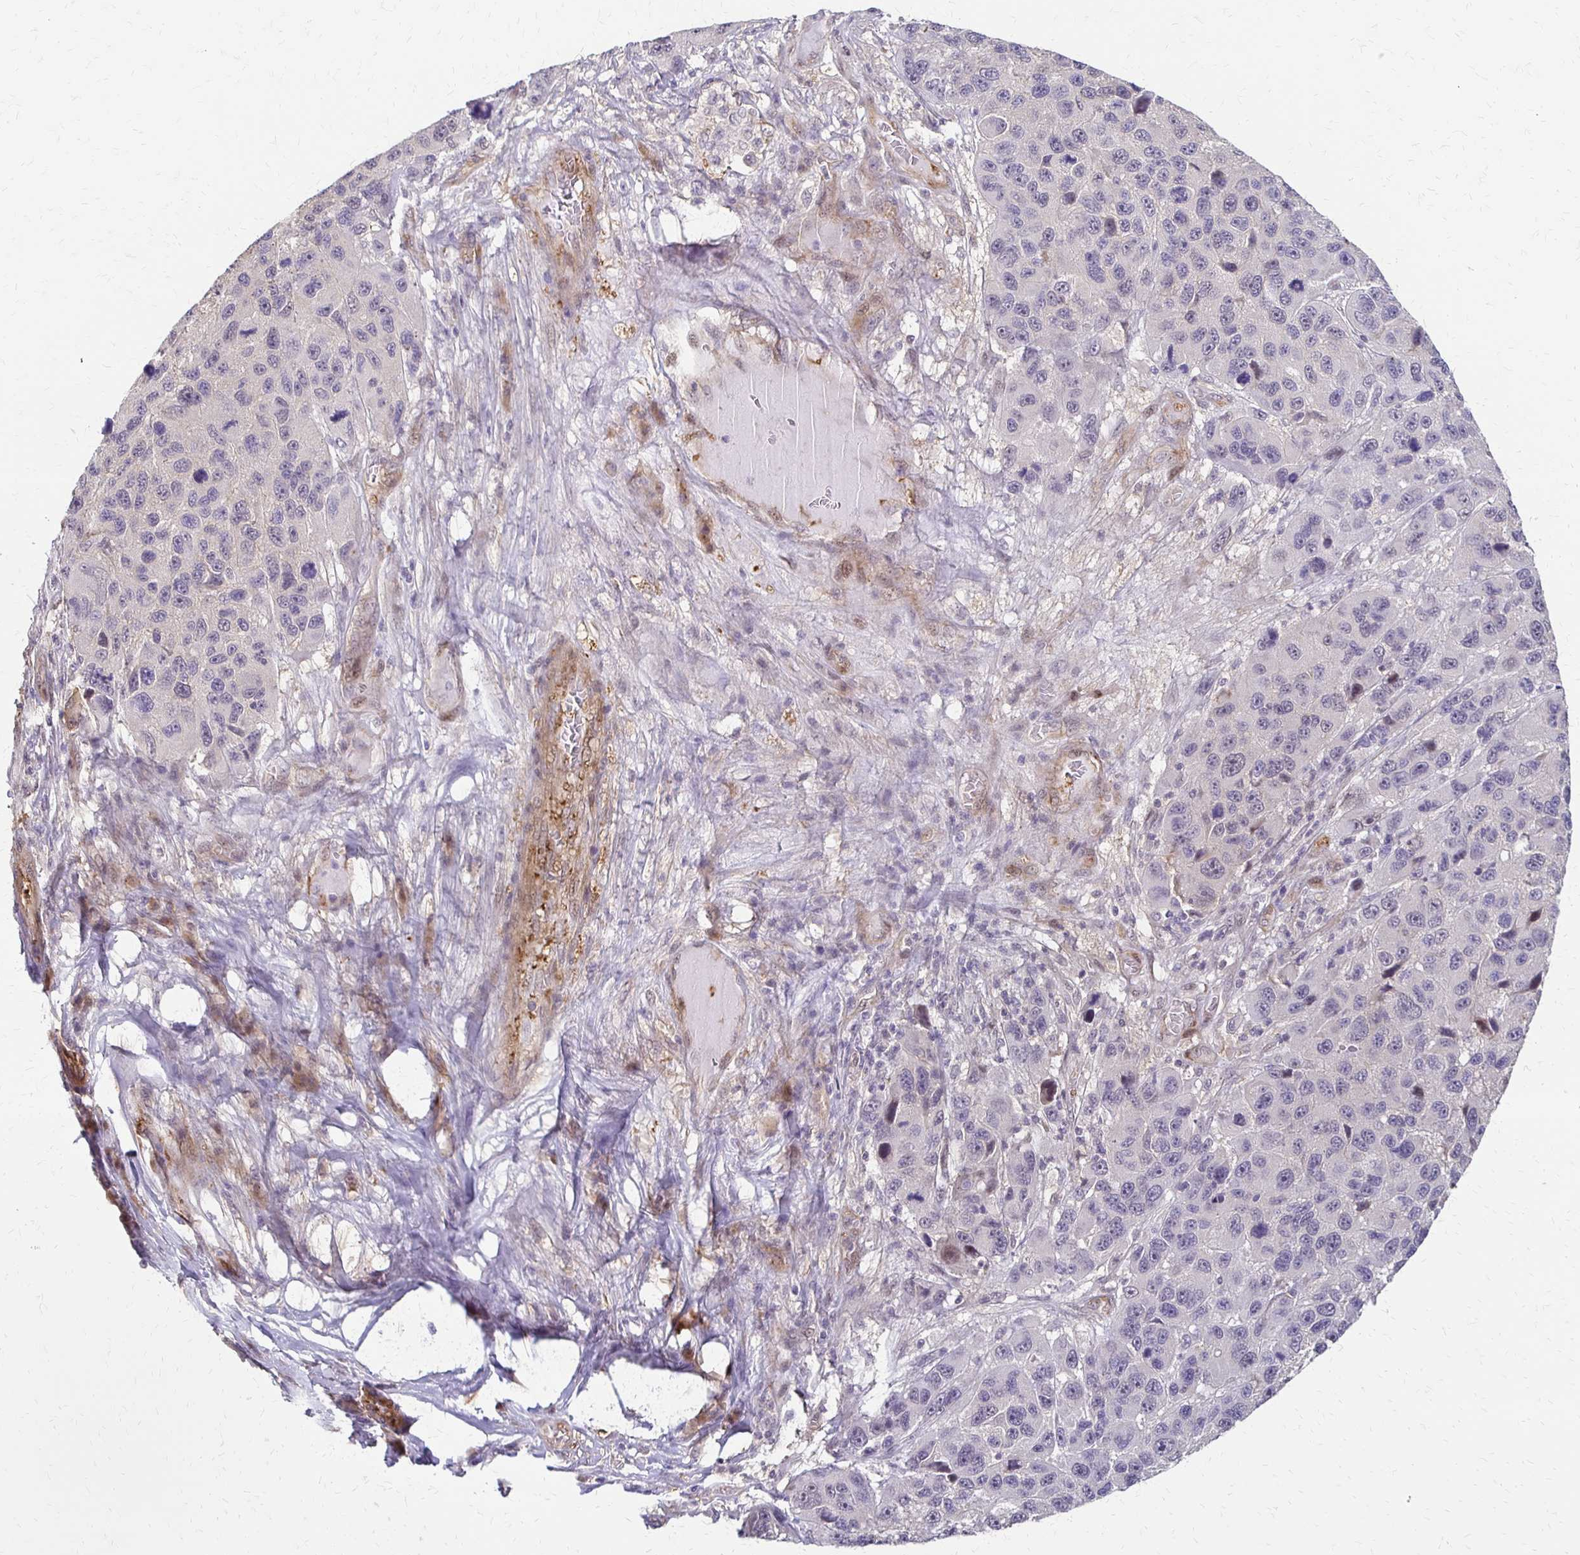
{"staining": {"intensity": "negative", "quantity": "none", "location": "none"}, "tissue": "melanoma", "cell_type": "Tumor cells", "image_type": "cancer", "snomed": [{"axis": "morphology", "description": "Malignant melanoma, NOS"}, {"axis": "topography", "description": "Skin"}], "caption": "Tumor cells are negative for protein expression in human malignant melanoma. Brightfield microscopy of immunohistochemistry stained with DAB (3,3'-diaminobenzidine) (brown) and hematoxylin (blue), captured at high magnification.", "gene": "CFL2", "patient": {"sex": "male", "age": 53}}